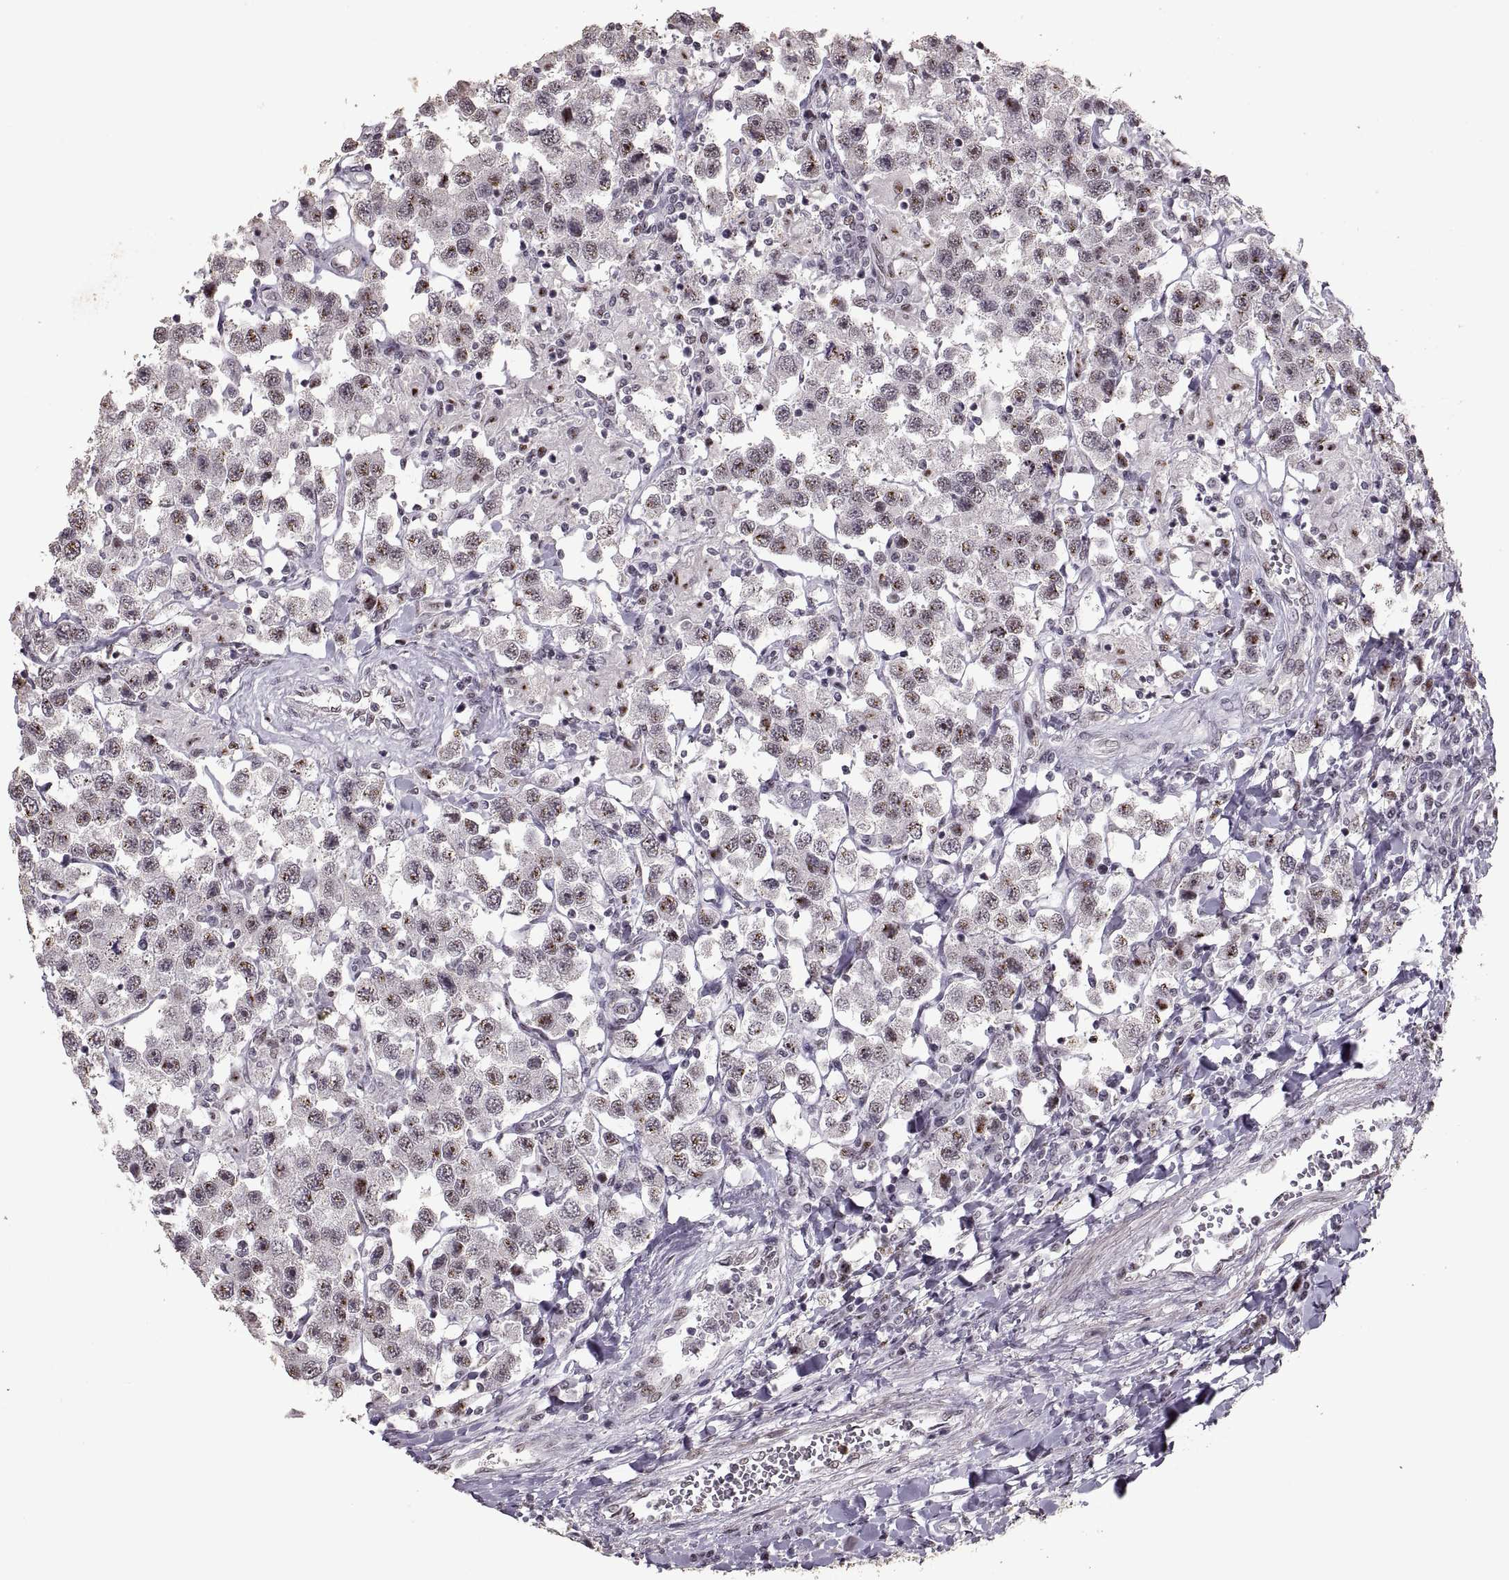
{"staining": {"intensity": "negative", "quantity": "none", "location": "none"}, "tissue": "testis cancer", "cell_type": "Tumor cells", "image_type": "cancer", "snomed": [{"axis": "morphology", "description": "Seminoma, NOS"}, {"axis": "topography", "description": "Testis"}], "caption": "Immunohistochemistry (IHC) image of human testis cancer stained for a protein (brown), which exhibits no positivity in tumor cells.", "gene": "PALS1", "patient": {"sex": "male", "age": 45}}